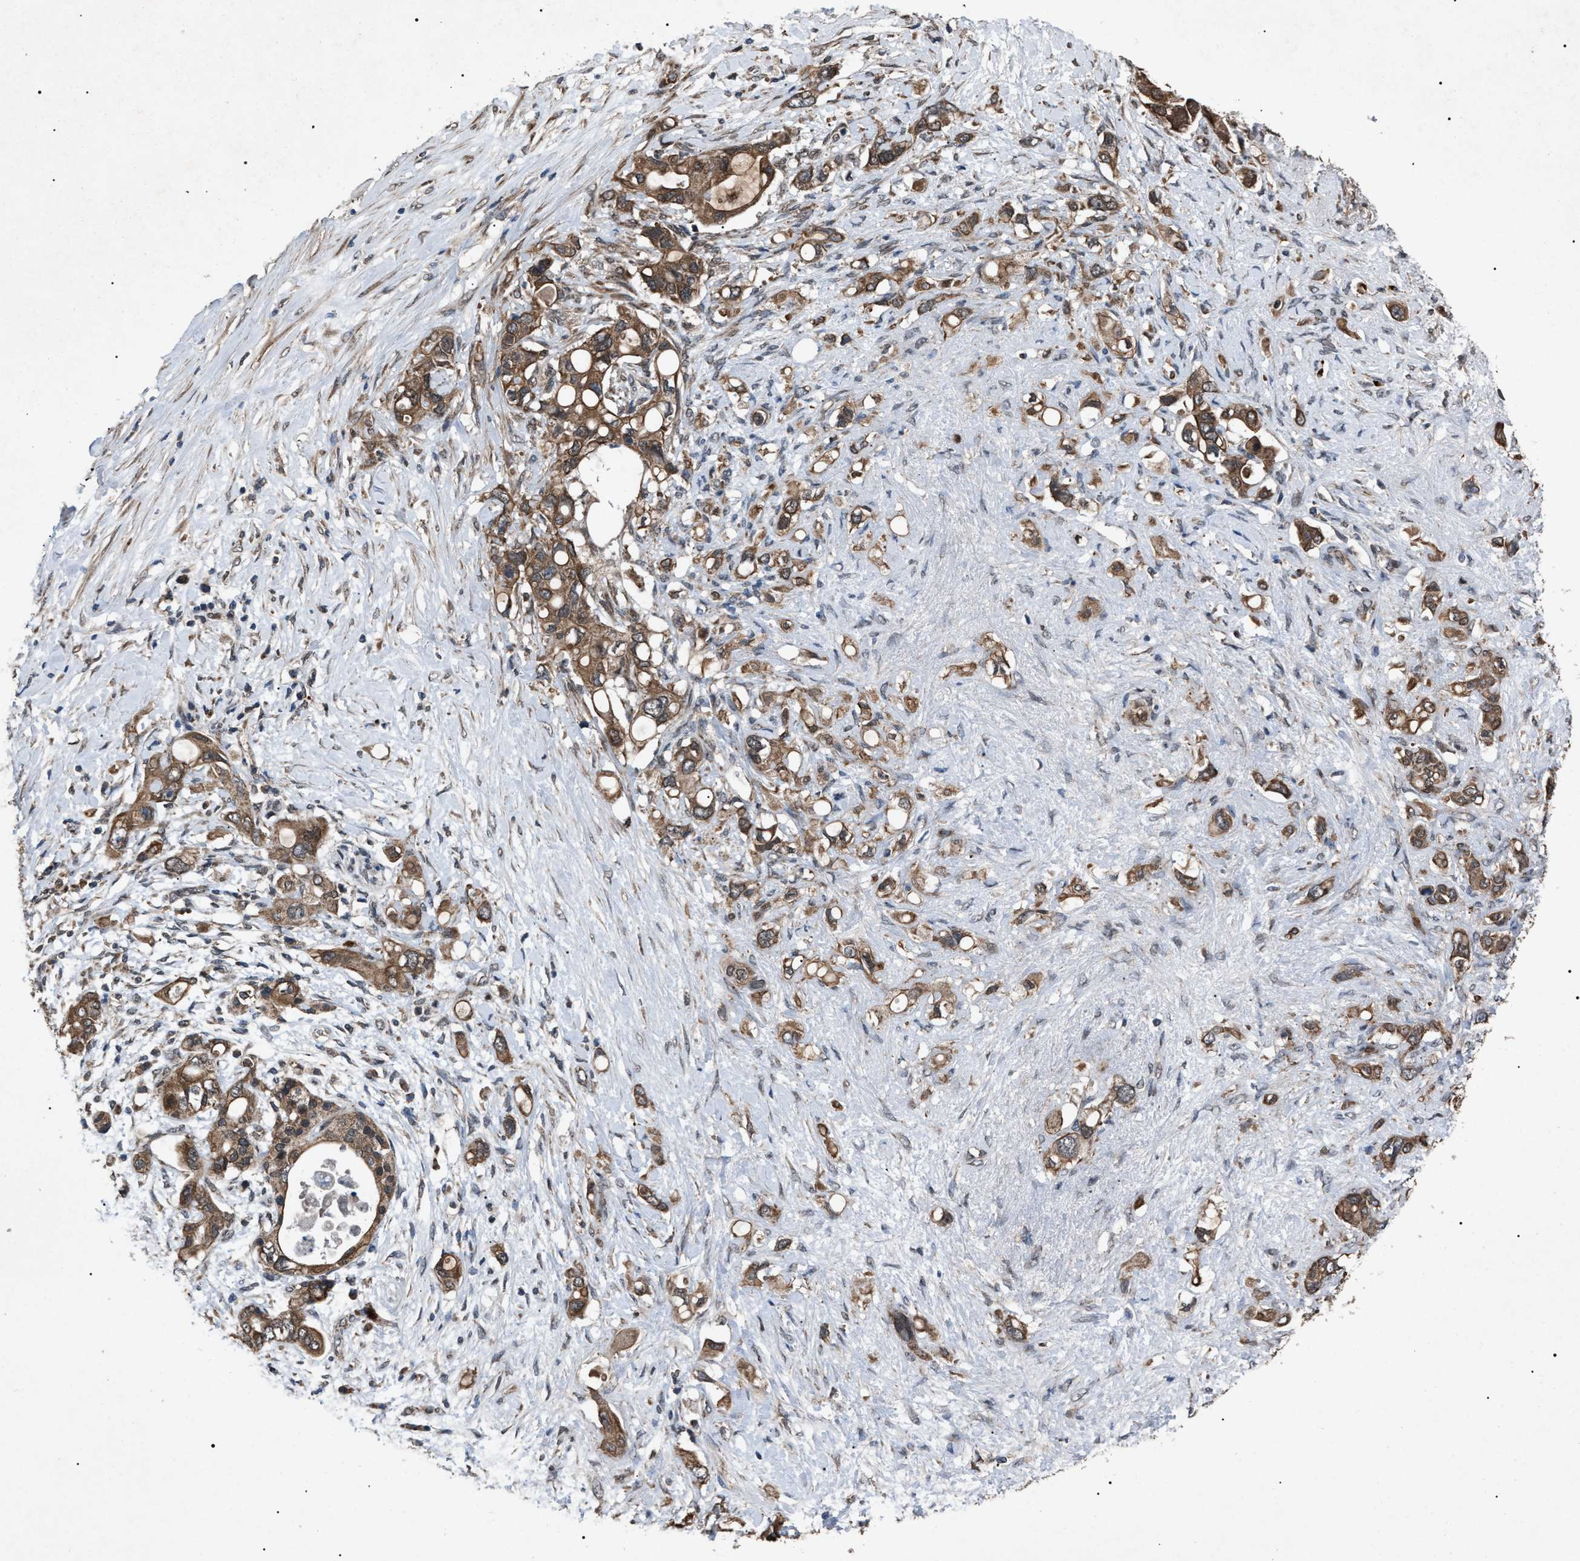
{"staining": {"intensity": "strong", "quantity": ">75%", "location": "cytoplasmic/membranous"}, "tissue": "pancreatic cancer", "cell_type": "Tumor cells", "image_type": "cancer", "snomed": [{"axis": "morphology", "description": "Adenocarcinoma, NOS"}, {"axis": "topography", "description": "Pancreas"}], "caption": "DAB (3,3'-diaminobenzidine) immunohistochemical staining of pancreatic adenocarcinoma reveals strong cytoplasmic/membranous protein staining in about >75% of tumor cells.", "gene": "ZFAND2A", "patient": {"sex": "female", "age": 56}}